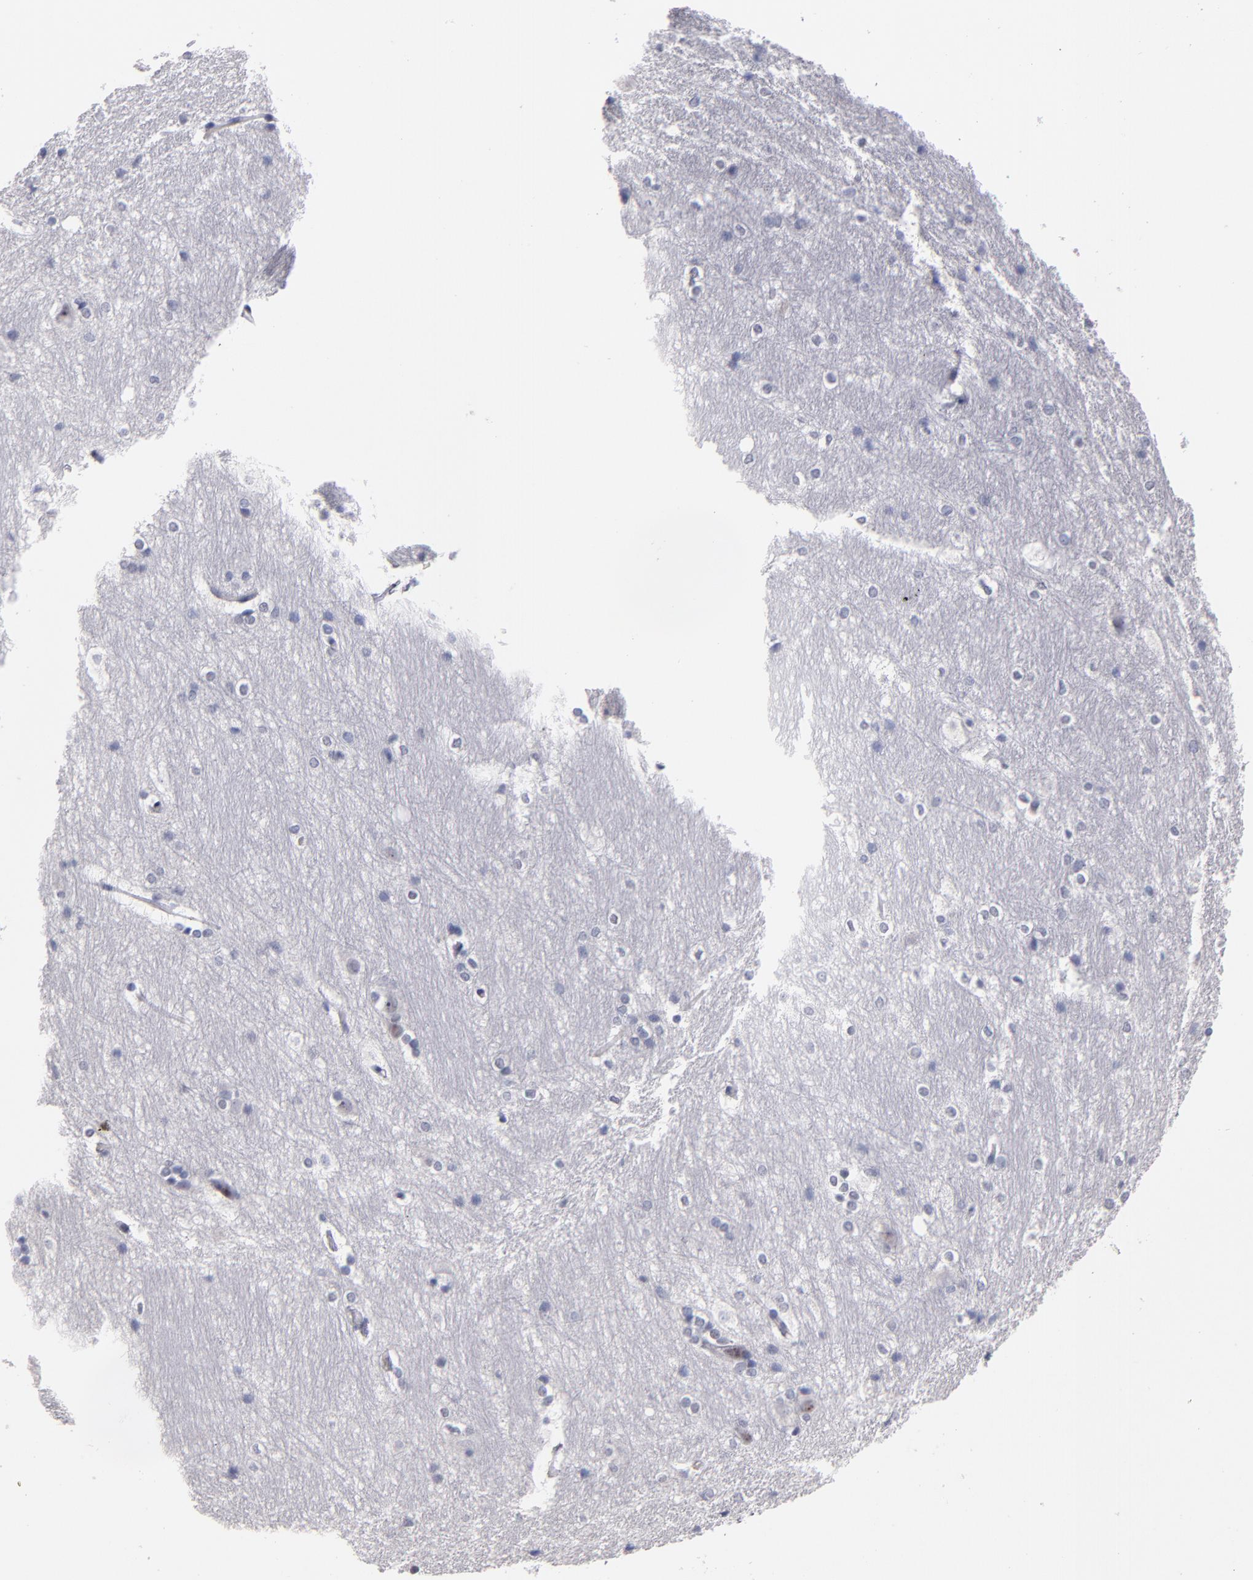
{"staining": {"intensity": "negative", "quantity": "none", "location": "none"}, "tissue": "hippocampus", "cell_type": "Glial cells", "image_type": "normal", "snomed": [{"axis": "morphology", "description": "Normal tissue, NOS"}, {"axis": "topography", "description": "Hippocampus"}], "caption": "Immunohistochemistry (IHC) of benign human hippocampus shows no positivity in glial cells.", "gene": "RAF1", "patient": {"sex": "female", "age": 19}}